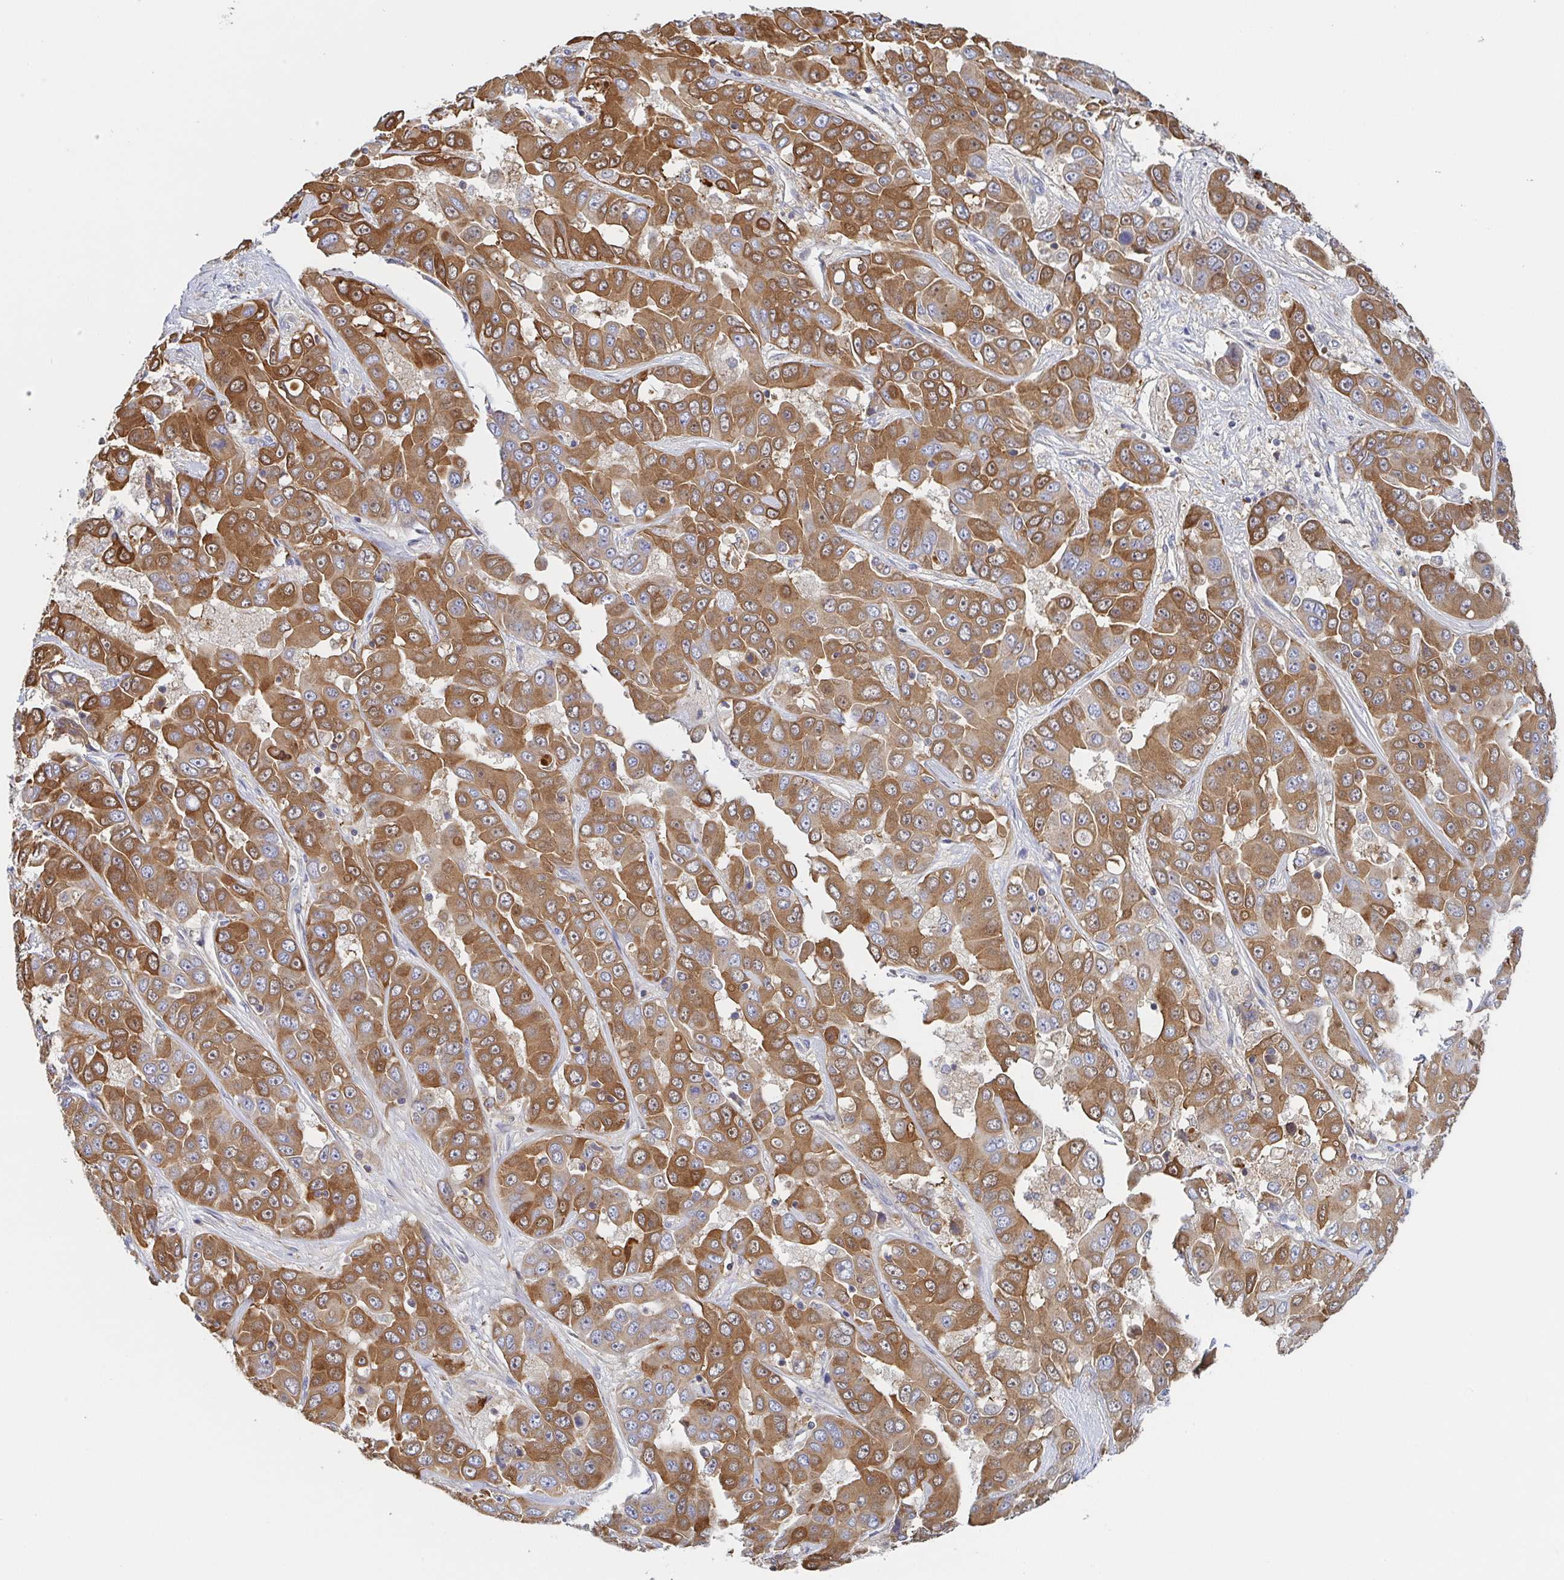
{"staining": {"intensity": "moderate", "quantity": ">75%", "location": "cytoplasmic/membranous"}, "tissue": "liver cancer", "cell_type": "Tumor cells", "image_type": "cancer", "snomed": [{"axis": "morphology", "description": "Cholangiocarcinoma"}, {"axis": "topography", "description": "Liver"}], "caption": "Moderate cytoplasmic/membranous protein staining is appreciated in approximately >75% of tumor cells in liver cancer (cholangiocarcinoma).", "gene": "TUFT1", "patient": {"sex": "female", "age": 52}}